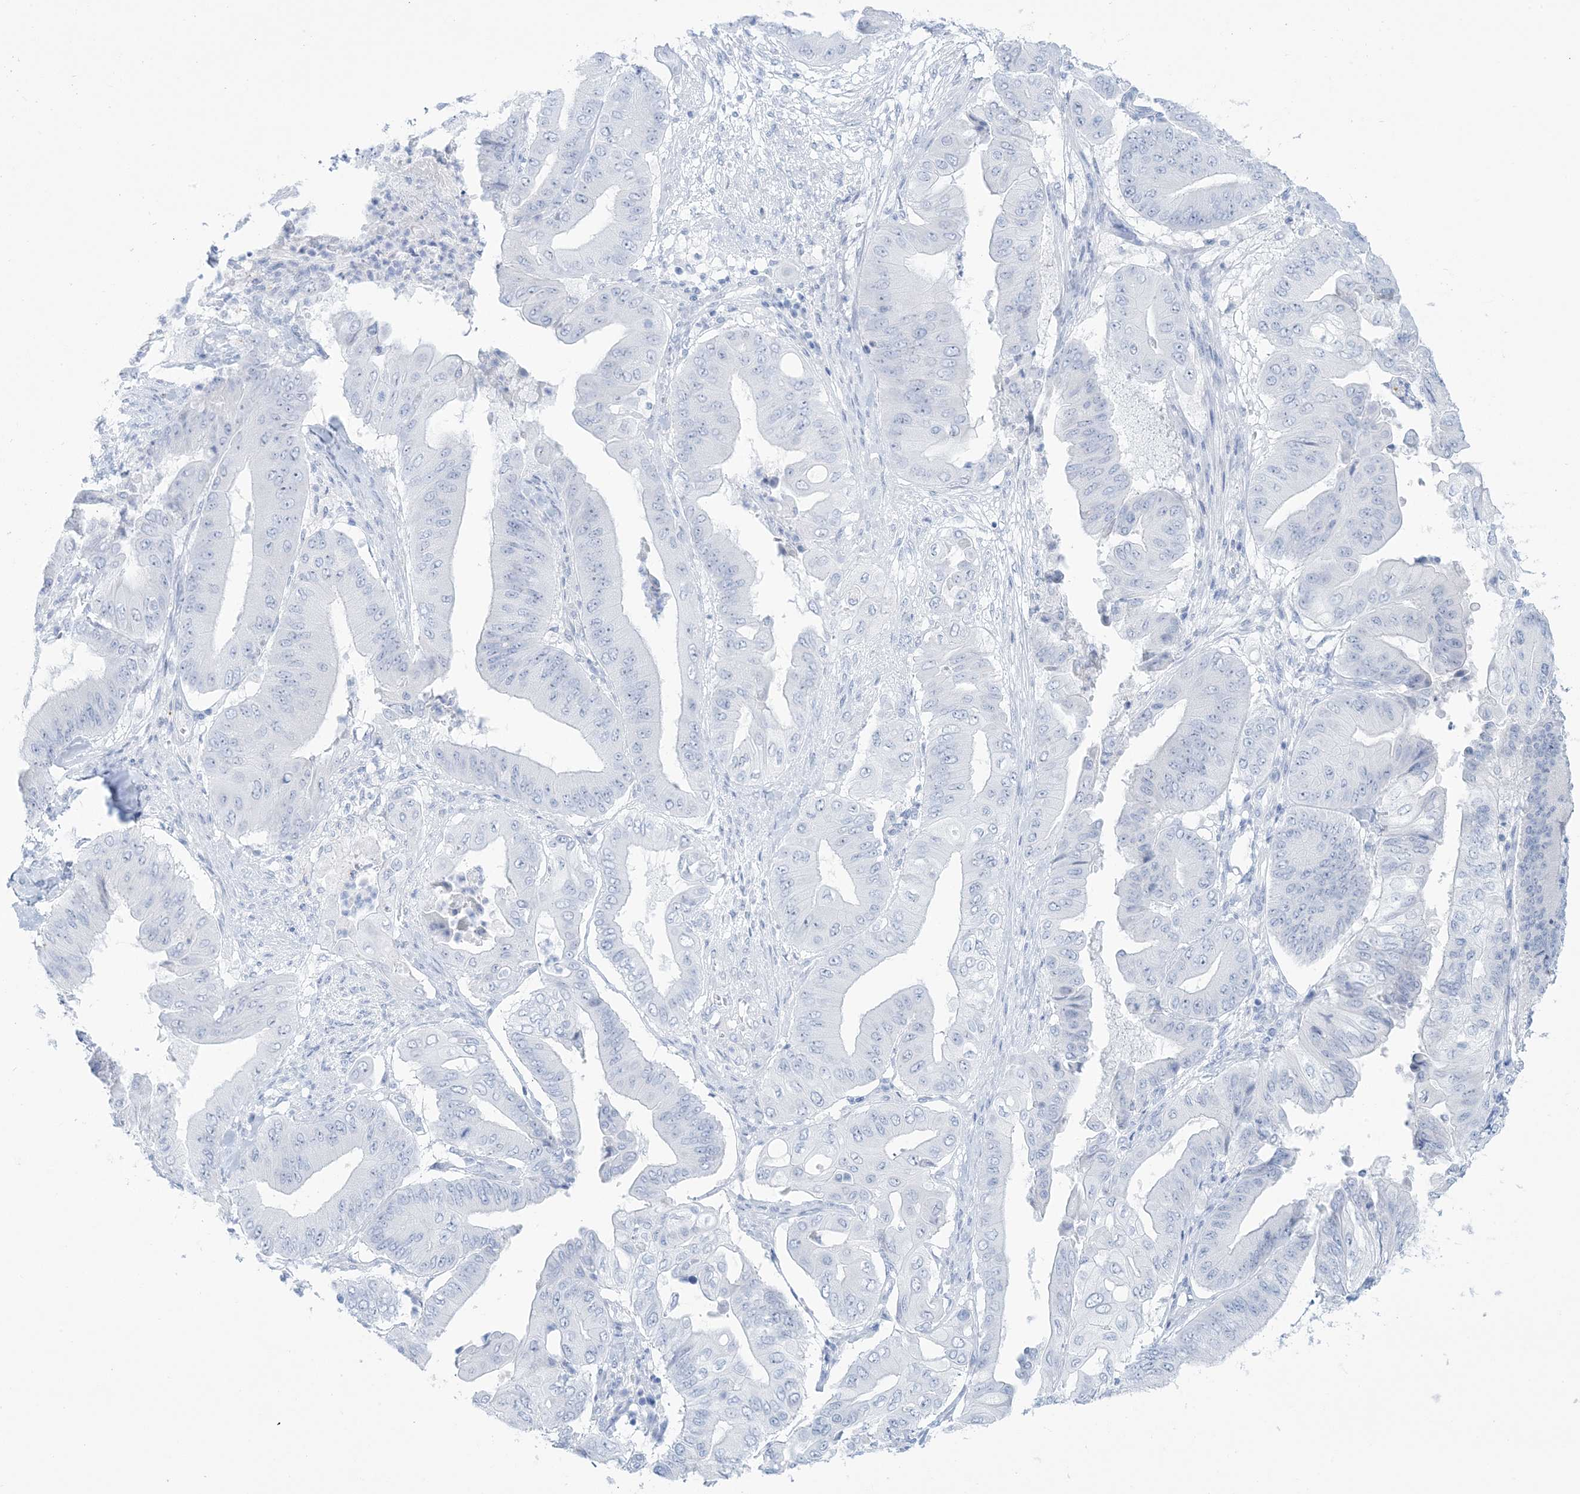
{"staining": {"intensity": "negative", "quantity": "none", "location": "none"}, "tissue": "pancreatic cancer", "cell_type": "Tumor cells", "image_type": "cancer", "snomed": [{"axis": "morphology", "description": "Adenocarcinoma, NOS"}, {"axis": "topography", "description": "Pancreas"}], "caption": "Pancreatic adenocarcinoma stained for a protein using immunohistochemistry (IHC) reveals no positivity tumor cells.", "gene": "AGXT", "patient": {"sex": "female", "age": 77}}